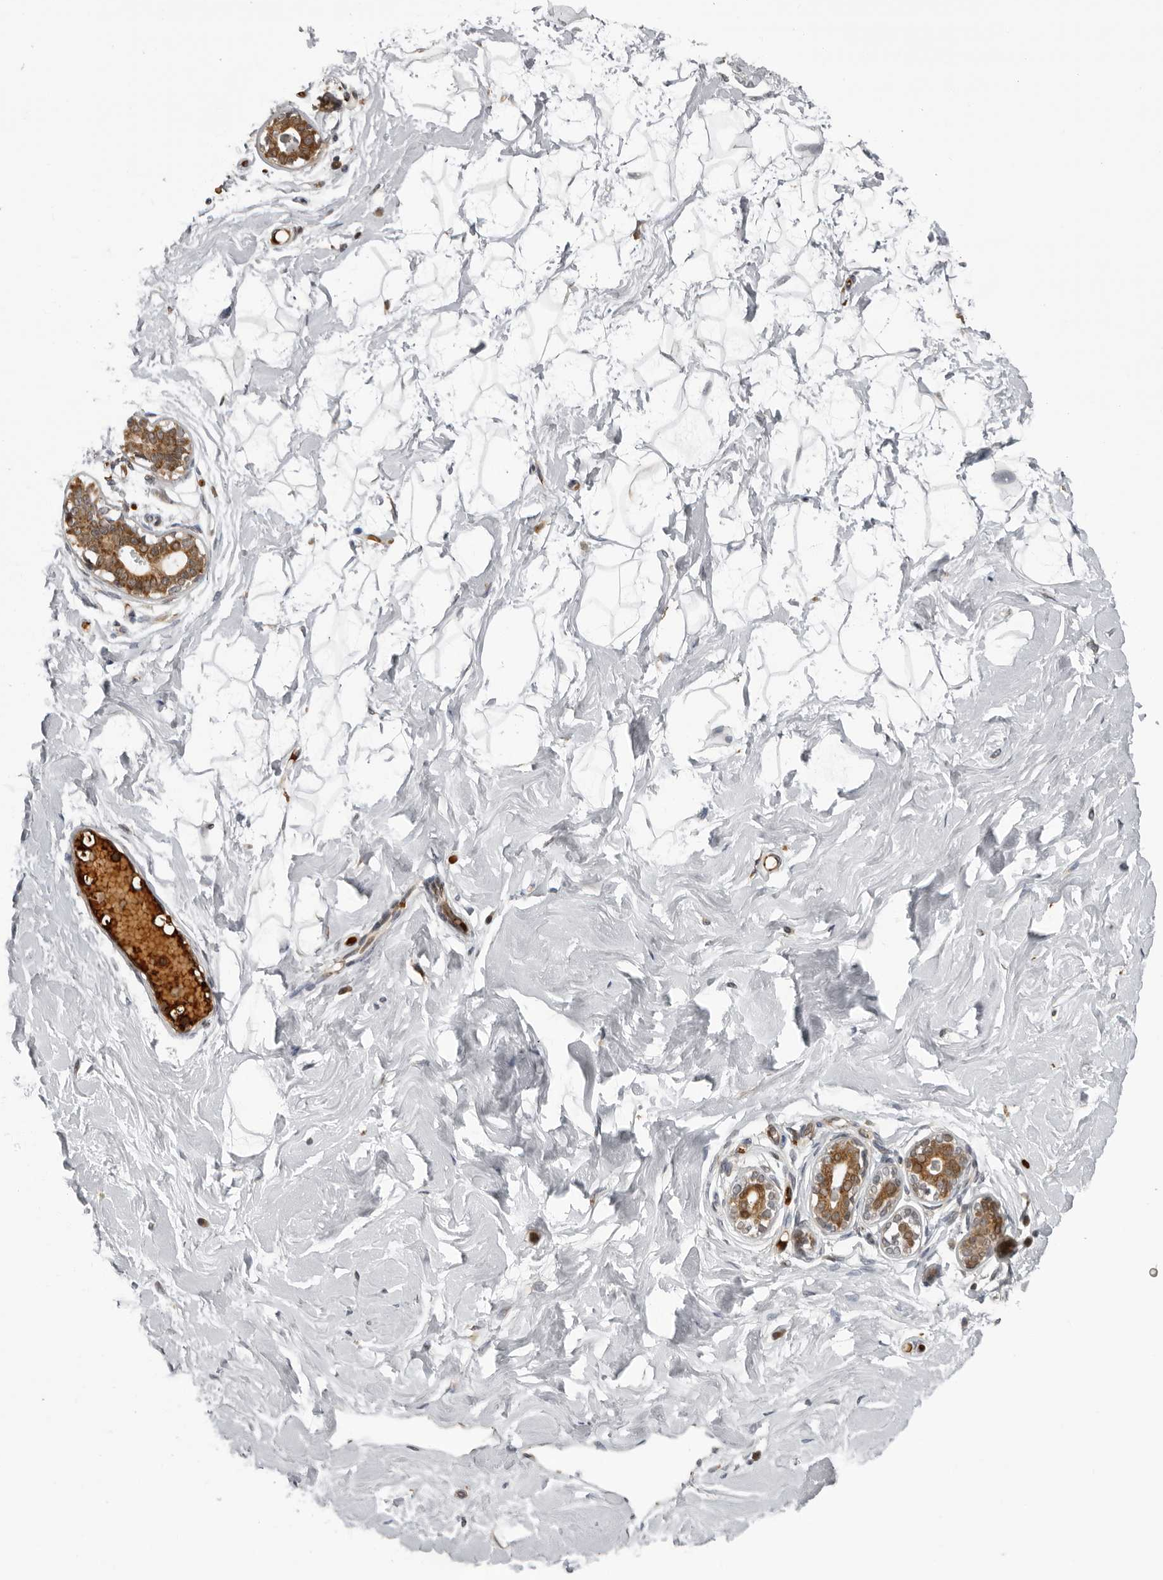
{"staining": {"intensity": "negative", "quantity": "none", "location": "none"}, "tissue": "breast", "cell_type": "Adipocytes", "image_type": "normal", "snomed": [{"axis": "morphology", "description": "Normal tissue, NOS"}, {"axis": "morphology", "description": "Adenoma, NOS"}, {"axis": "topography", "description": "Breast"}], "caption": "IHC micrograph of normal breast: breast stained with DAB (3,3'-diaminobenzidine) demonstrates no significant protein positivity in adipocytes.", "gene": "THOP1", "patient": {"sex": "female", "age": 23}}